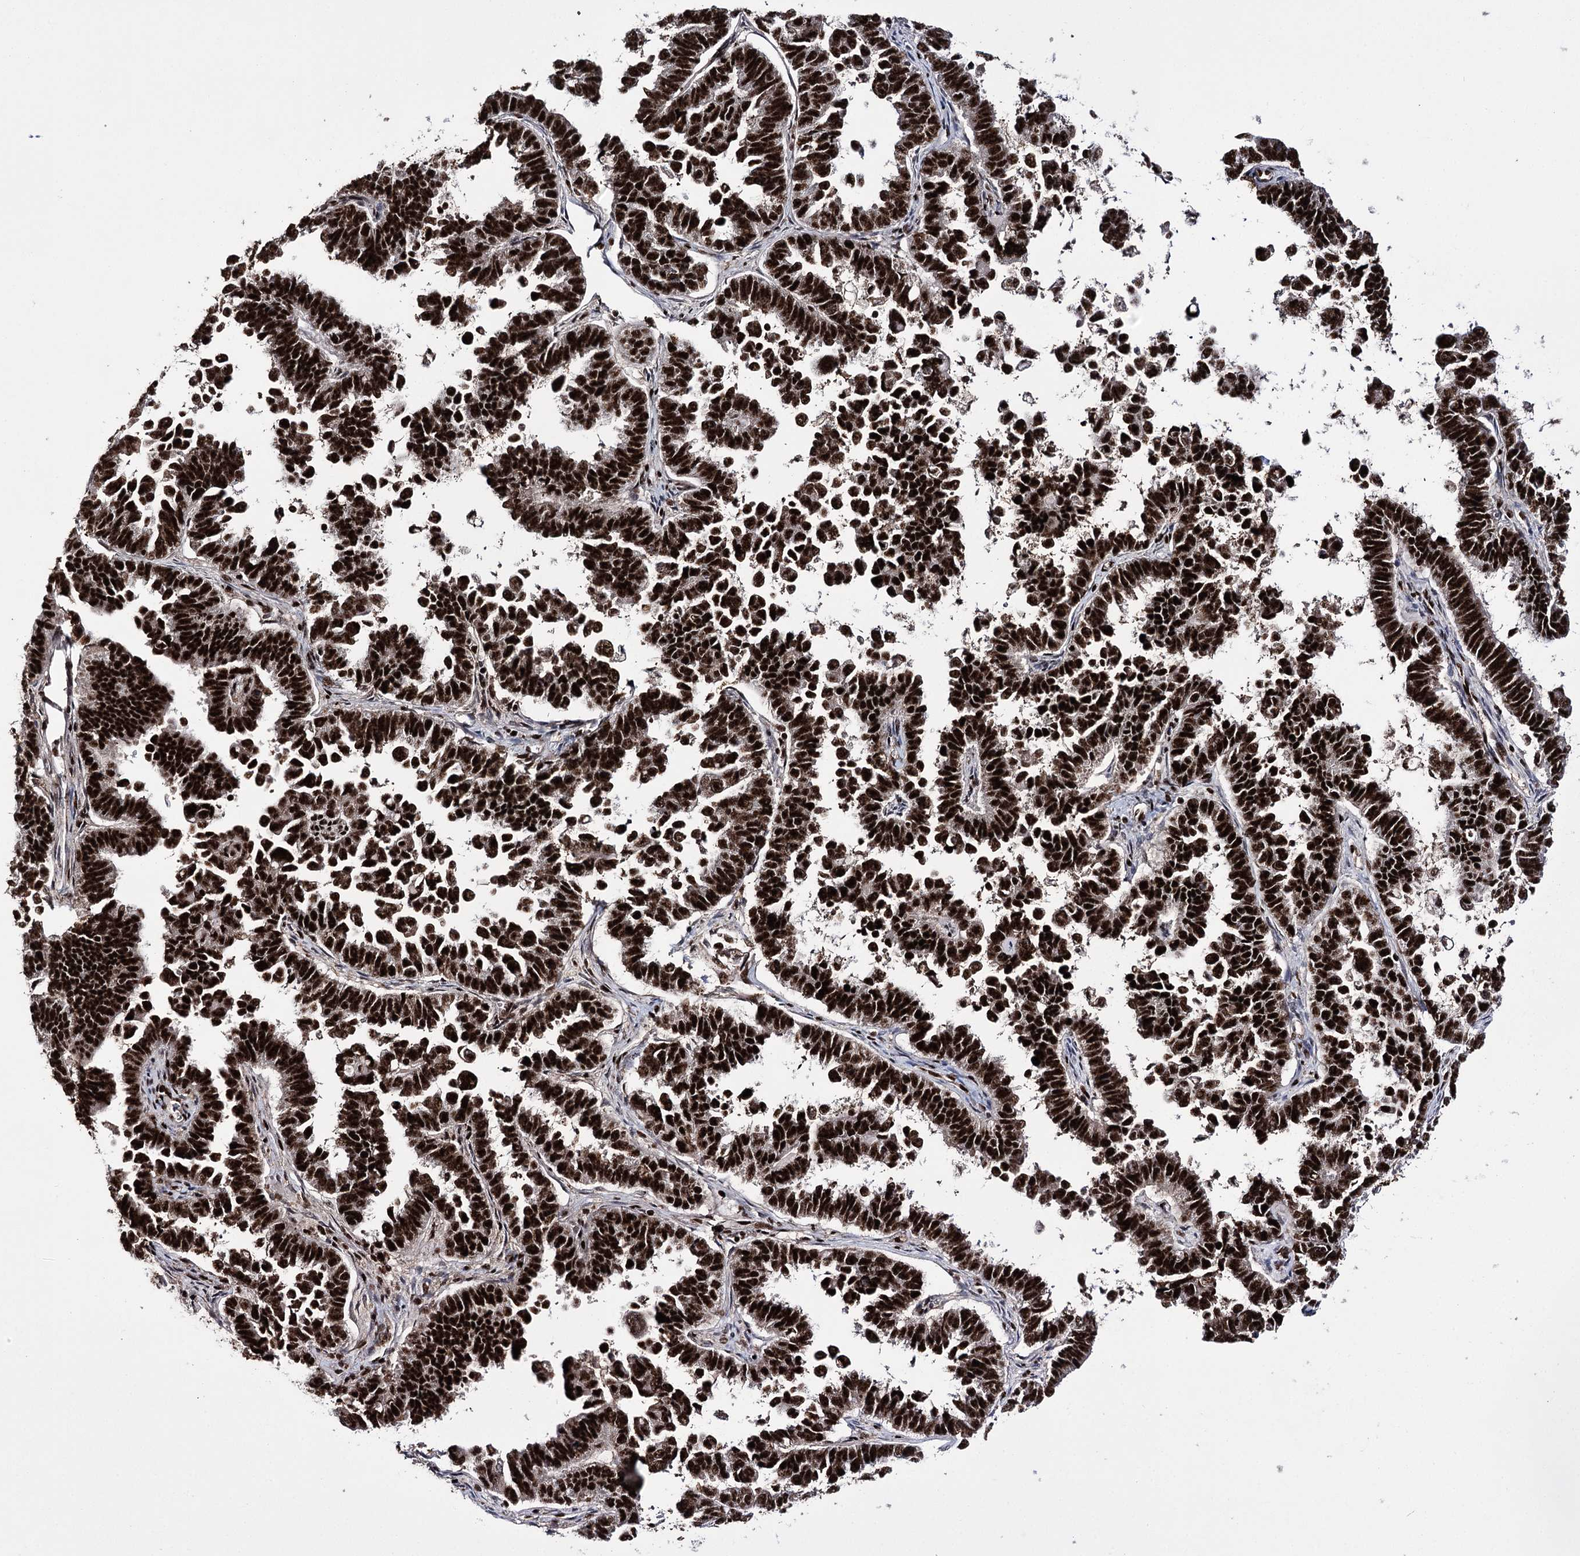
{"staining": {"intensity": "strong", "quantity": ">75%", "location": "nuclear"}, "tissue": "endometrial cancer", "cell_type": "Tumor cells", "image_type": "cancer", "snomed": [{"axis": "morphology", "description": "Adenocarcinoma, NOS"}, {"axis": "topography", "description": "Endometrium"}], "caption": "Human endometrial cancer stained for a protein (brown) demonstrates strong nuclear positive staining in about >75% of tumor cells.", "gene": "PRPF40A", "patient": {"sex": "female", "age": 75}}